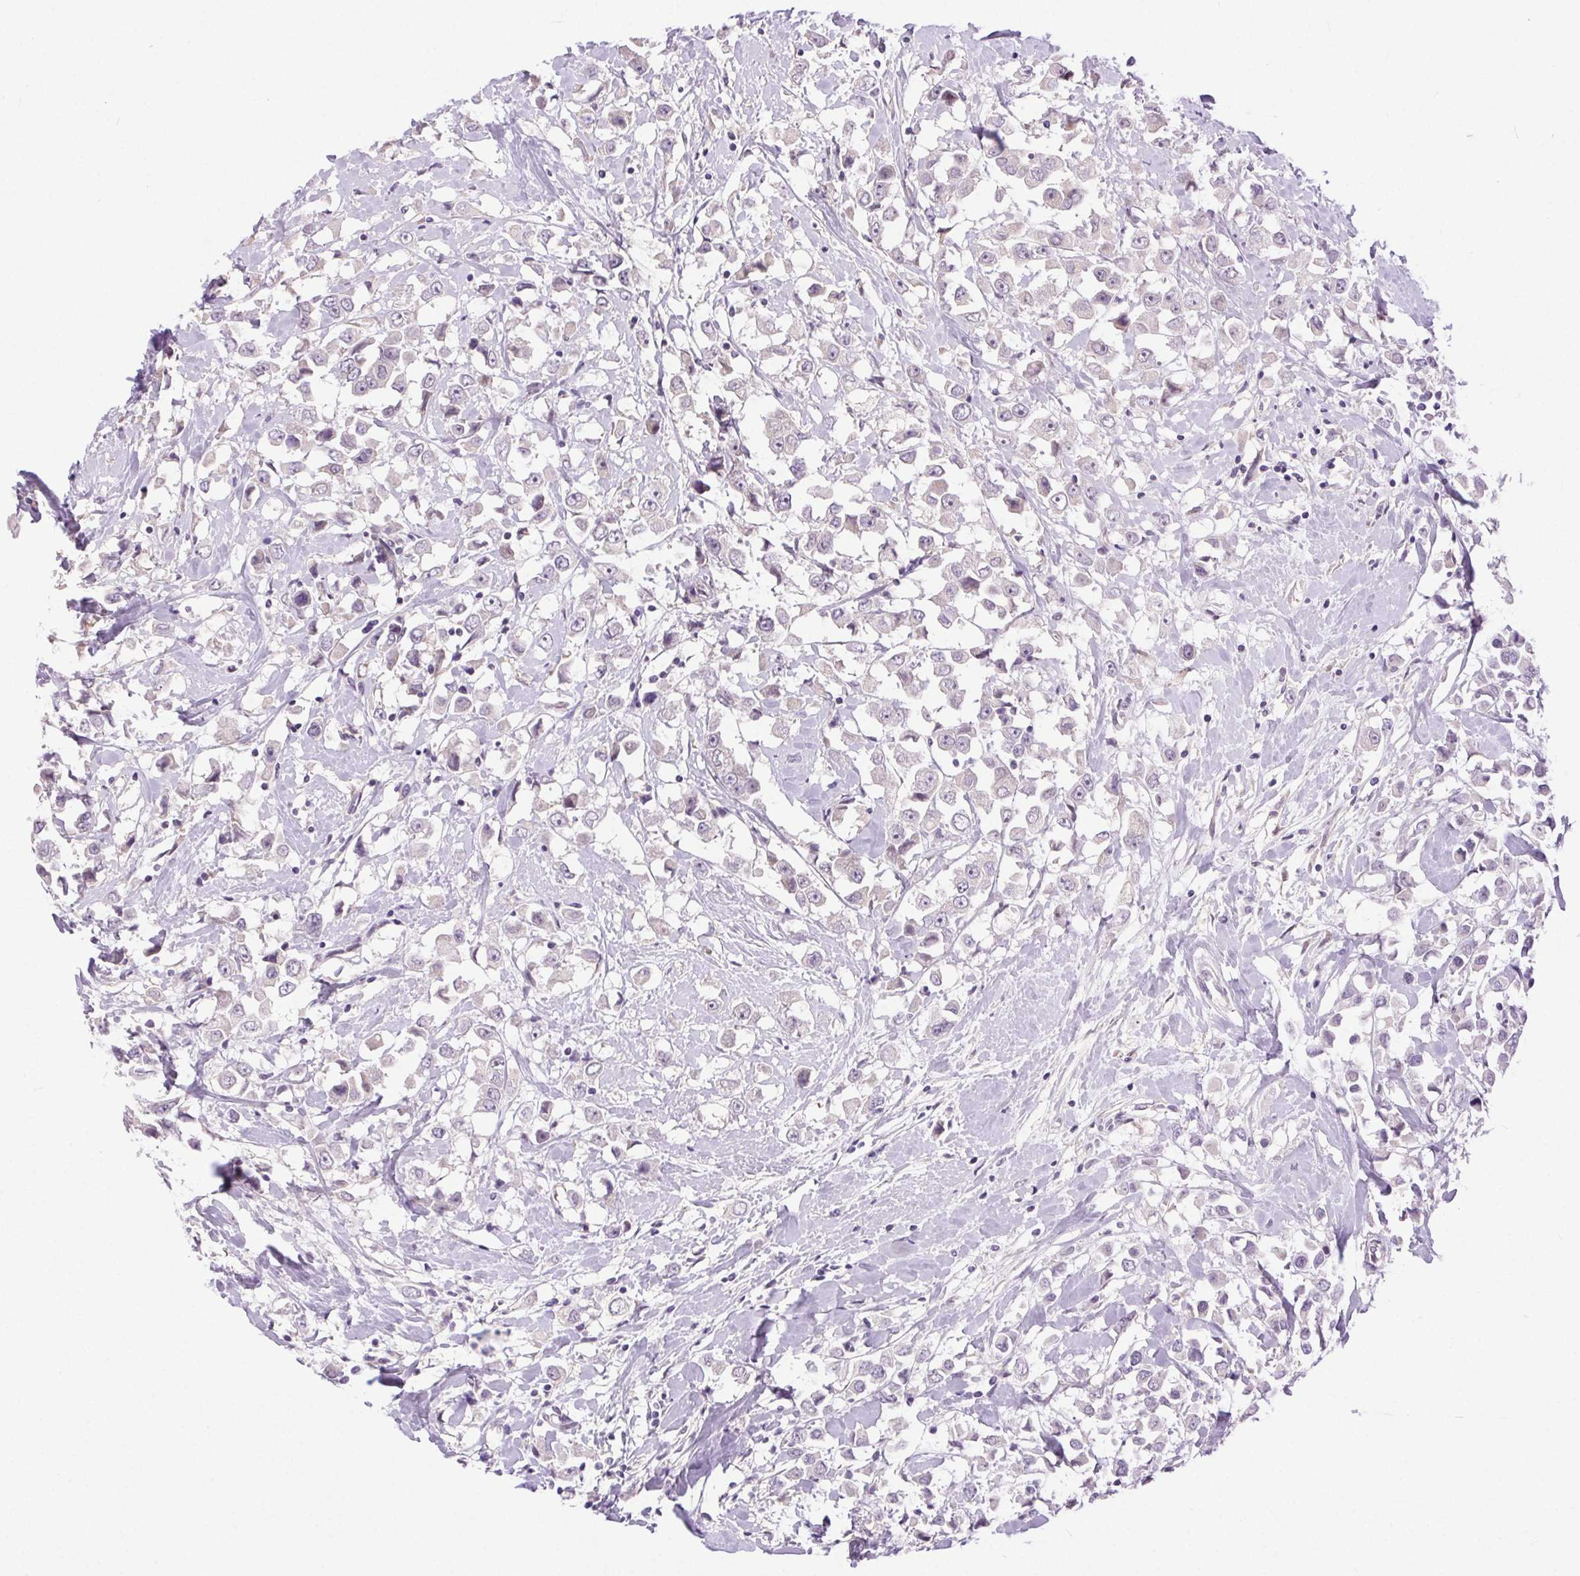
{"staining": {"intensity": "negative", "quantity": "none", "location": "none"}, "tissue": "breast cancer", "cell_type": "Tumor cells", "image_type": "cancer", "snomed": [{"axis": "morphology", "description": "Duct carcinoma"}, {"axis": "topography", "description": "Breast"}], "caption": "This micrograph is of infiltrating ductal carcinoma (breast) stained with immunohistochemistry (IHC) to label a protein in brown with the nuclei are counter-stained blue. There is no positivity in tumor cells.", "gene": "SYT11", "patient": {"sex": "female", "age": 61}}